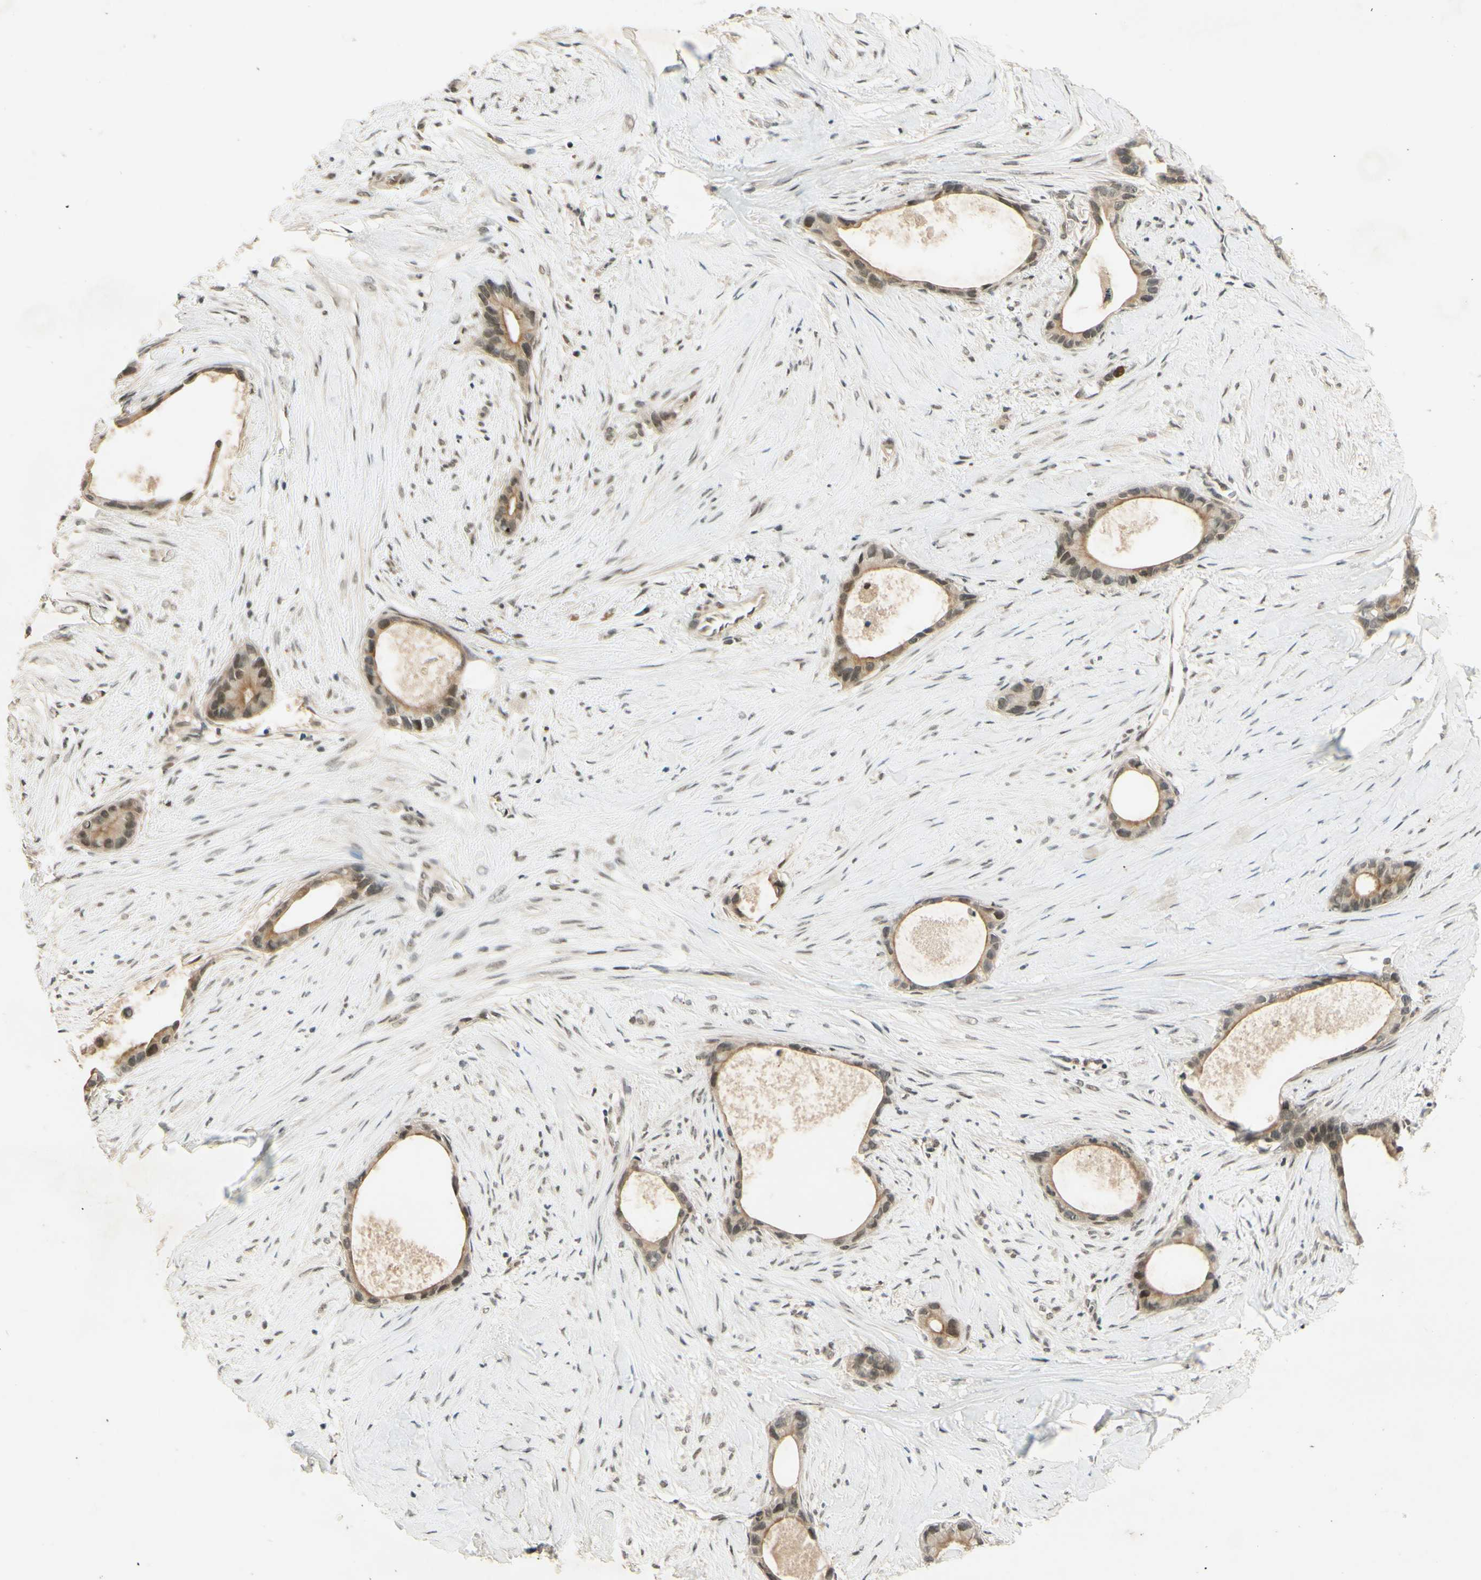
{"staining": {"intensity": "weak", "quantity": ">75%", "location": "cytoplasmic/membranous,nuclear"}, "tissue": "liver cancer", "cell_type": "Tumor cells", "image_type": "cancer", "snomed": [{"axis": "morphology", "description": "Cholangiocarcinoma"}, {"axis": "topography", "description": "Liver"}], "caption": "Protein staining displays weak cytoplasmic/membranous and nuclear staining in about >75% of tumor cells in cholangiocarcinoma (liver). Nuclei are stained in blue.", "gene": "SMARCB1", "patient": {"sex": "female", "age": 55}}